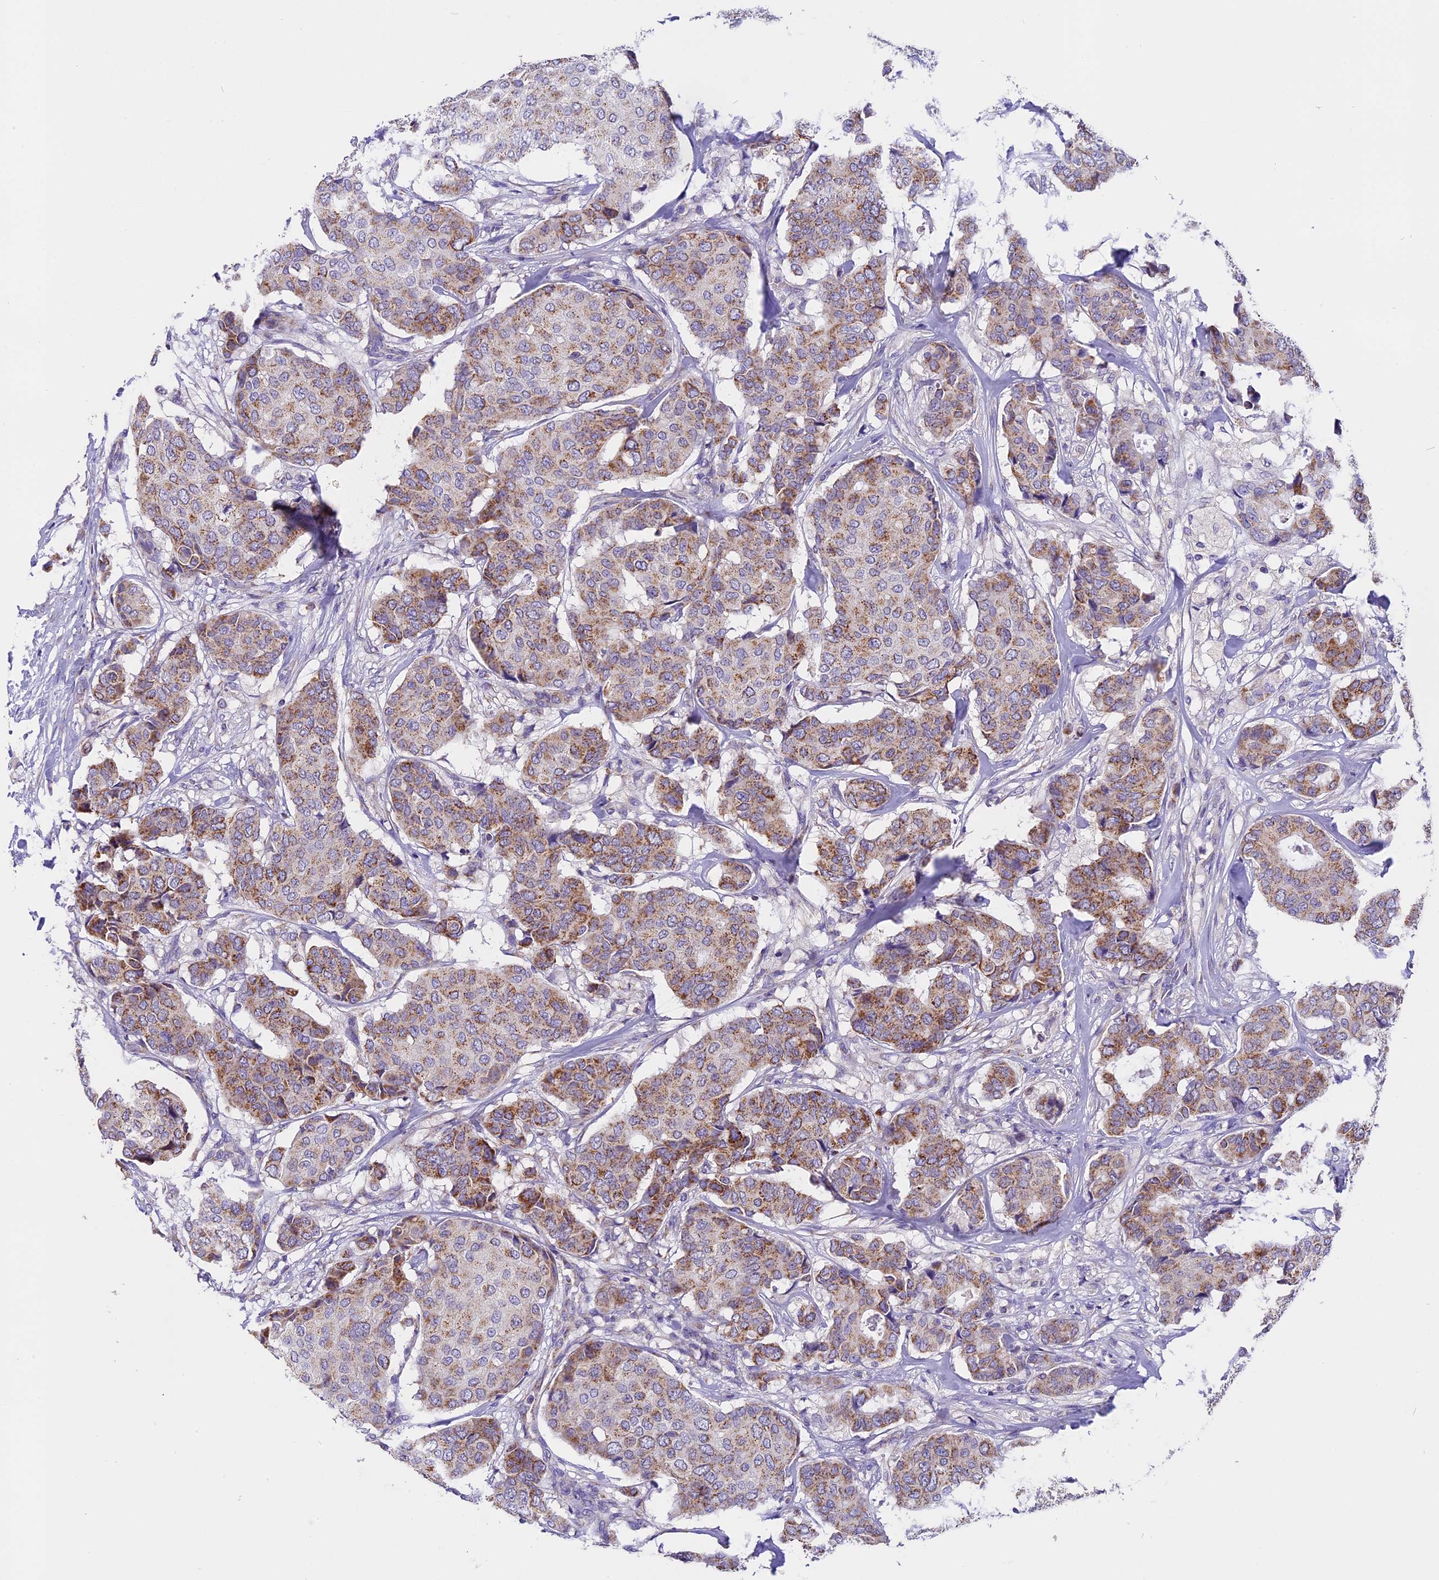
{"staining": {"intensity": "moderate", "quantity": "25%-75%", "location": "cytoplasmic/membranous"}, "tissue": "breast cancer", "cell_type": "Tumor cells", "image_type": "cancer", "snomed": [{"axis": "morphology", "description": "Duct carcinoma"}, {"axis": "topography", "description": "Breast"}], "caption": "Breast intraductal carcinoma was stained to show a protein in brown. There is medium levels of moderate cytoplasmic/membranous staining in about 25%-75% of tumor cells.", "gene": "MGME1", "patient": {"sex": "female", "age": 75}}